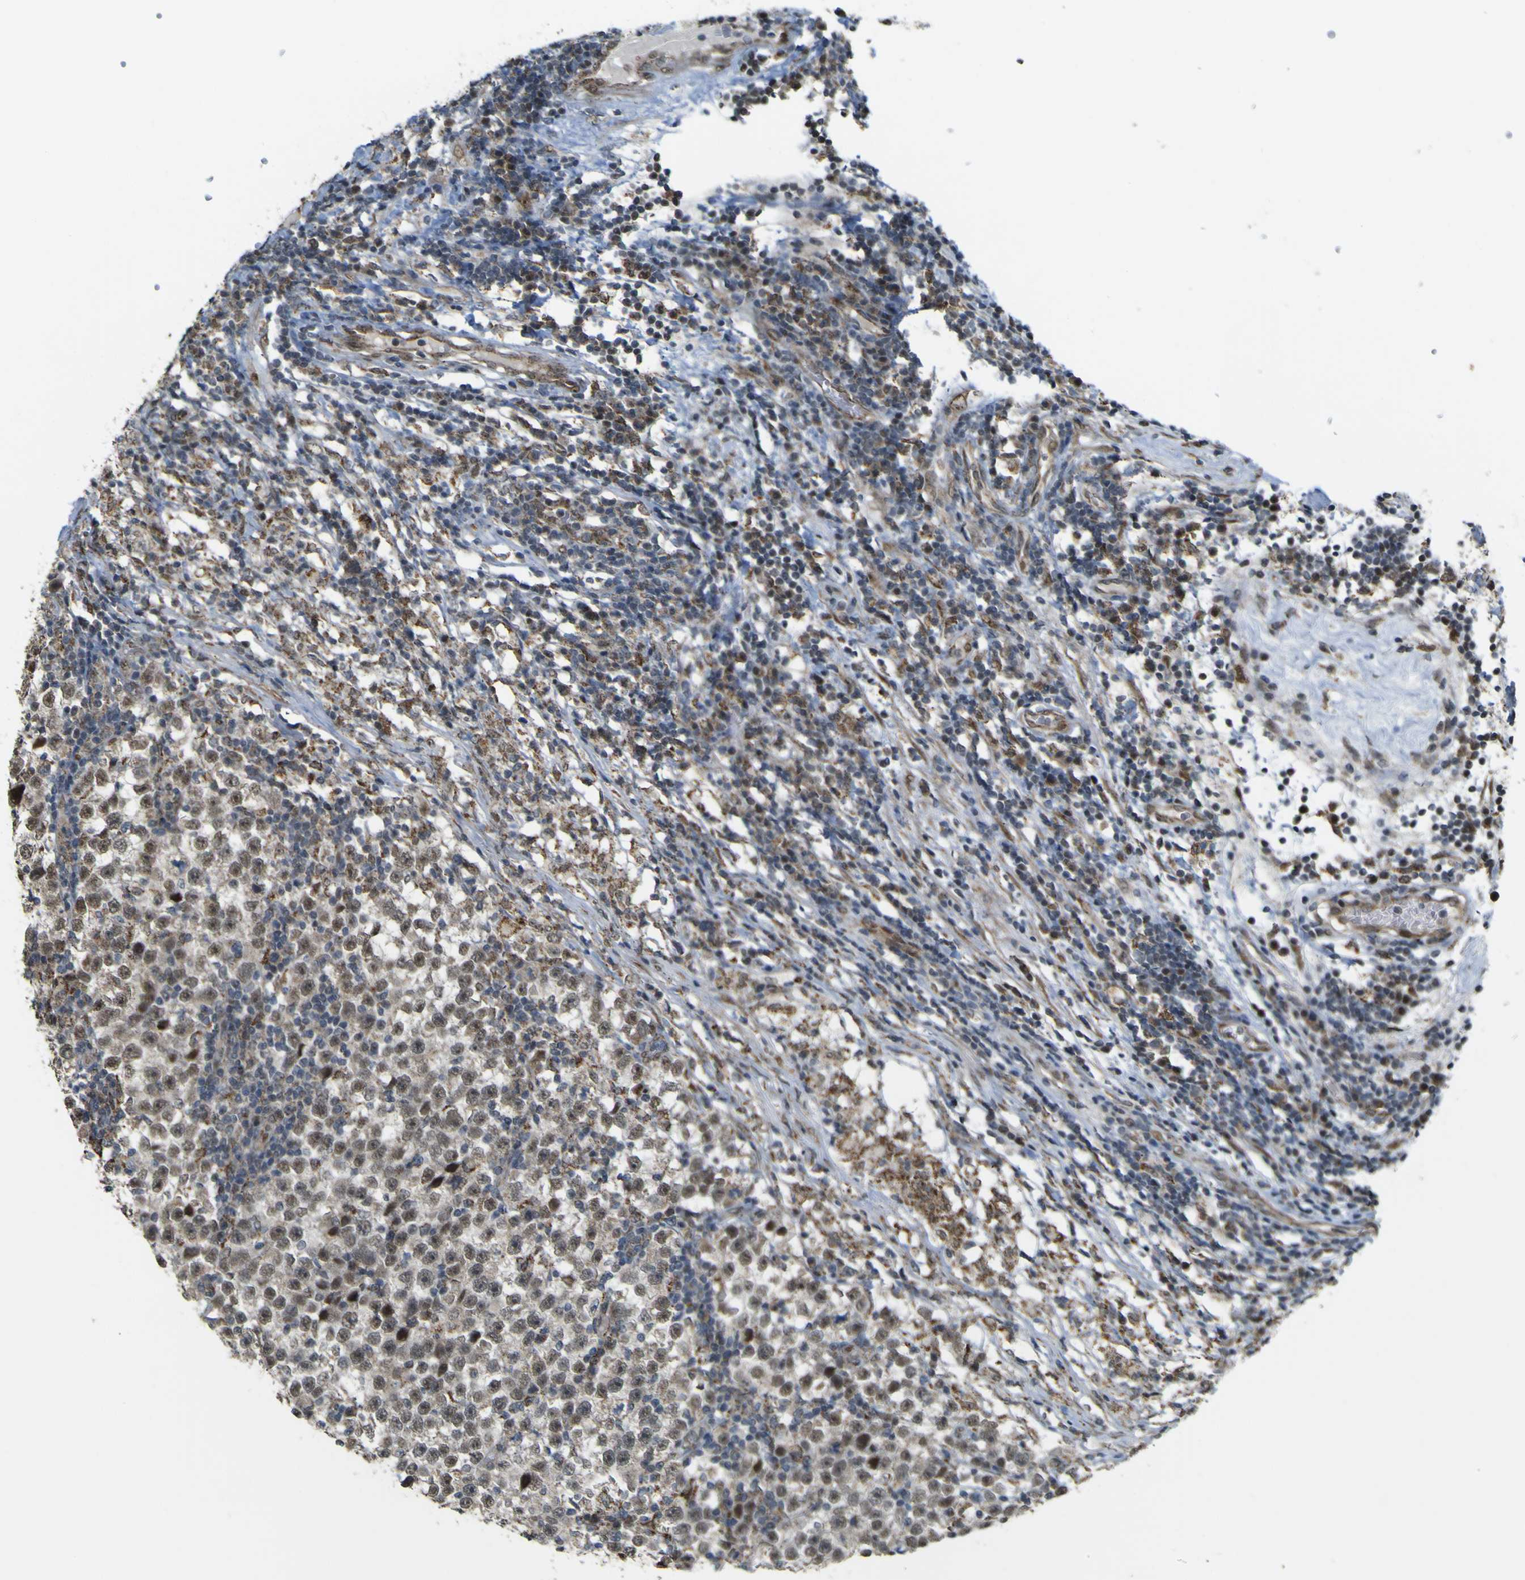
{"staining": {"intensity": "weak", "quantity": ">75%", "location": "cytoplasmic/membranous,nuclear"}, "tissue": "testis cancer", "cell_type": "Tumor cells", "image_type": "cancer", "snomed": [{"axis": "morphology", "description": "Seminoma, NOS"}, {"axis": "topography", "description": "Testis"}], "caption": "This photomicrograph shows IHC staining of testis cancer (seminoma), with low weak cytoplasmic/membranous and nuclear expression in approximately >75% of tumor cells.", "gene": "ACBD5", "patient": {"sex": "male", "age": 43}}